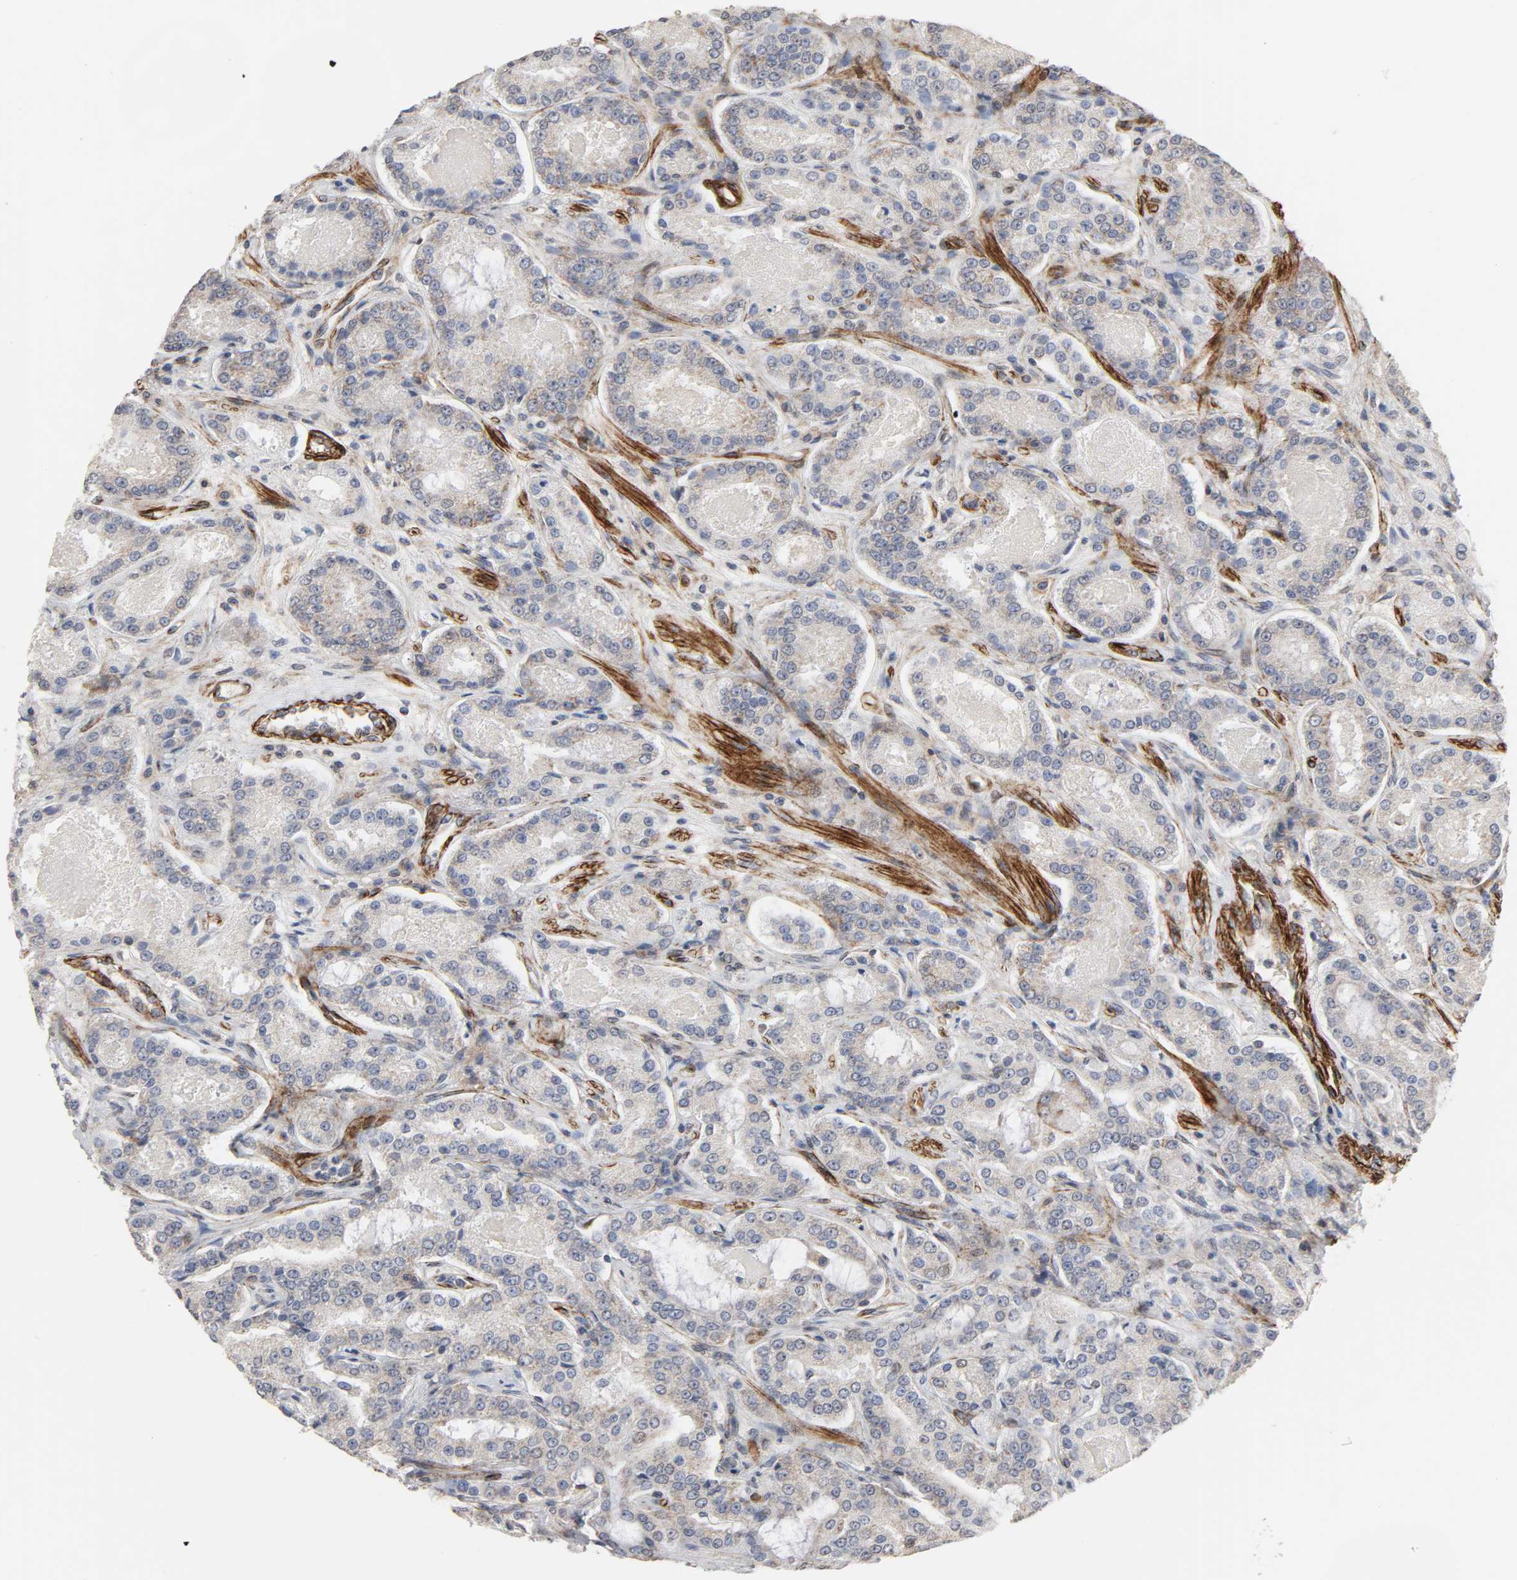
{"staining": {"intensity": "weak", "quantity": "<25%", "location": "cytoplasmic/membranous"}, "tissue": "prostate cancer", "cell_type": "Tumor cells", "image_type": "cancer", "snomed": [{"axis": "morphology", "description": "Adenocarcinoma, High grade"}, {"axis": "topography", "description": "Prostate"}], "caption": "A photomicrograph of human prostate high-grade adenocarcinoma is negative for staining in tumor cells. Brightfield microscopy of IHC stained with DAB (3,3'-diaminobenzidine) (brown) and hematoxylin (blue), captured at high magnification.", "gene": "GNG2", "patient": {"sex": "male", "age": 72}}